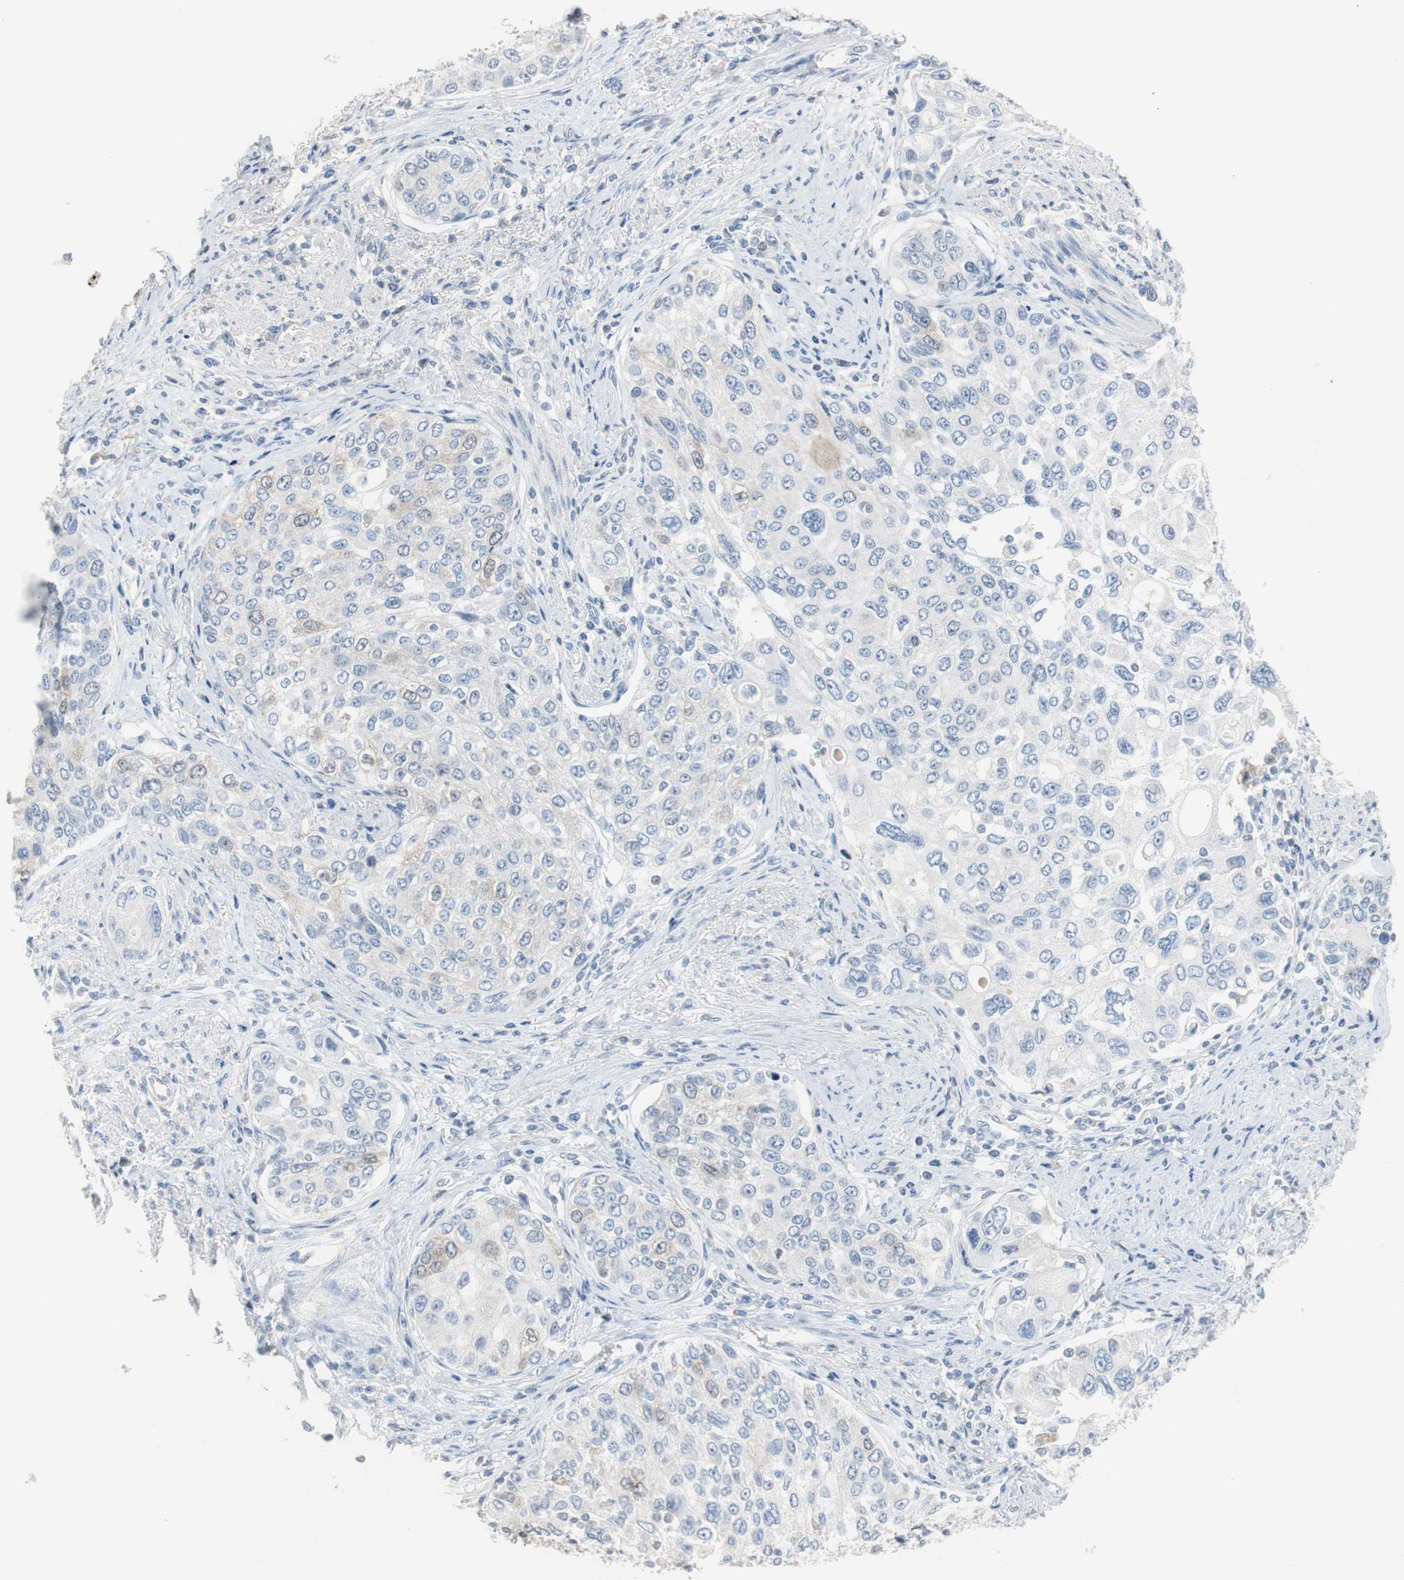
{"staining": {"intensity": "weak", "quantity": "<25%", "location": "cytoplasmic/membranous"}, "tissue": "urothelial cancer", "cell_type": "Tumor cells", "image_type": "cancer", "snomed": [{"axis": "morphology", "description": "Urothelial carcinoma, High grade"}, {"axis": "topography", "description": "Urinary bladder"}], "caption": "IHC image of urothelial cancer stained for a protein (brown), which reveals no positivity in tumor cells. The staining is performed using DAB (3,3'-diaminobenzidine) brown chromogen with nuclei counter-stained in using hematoxylin.", "gene": "TK1", "patient": {"sex": "female", "age": 56}}